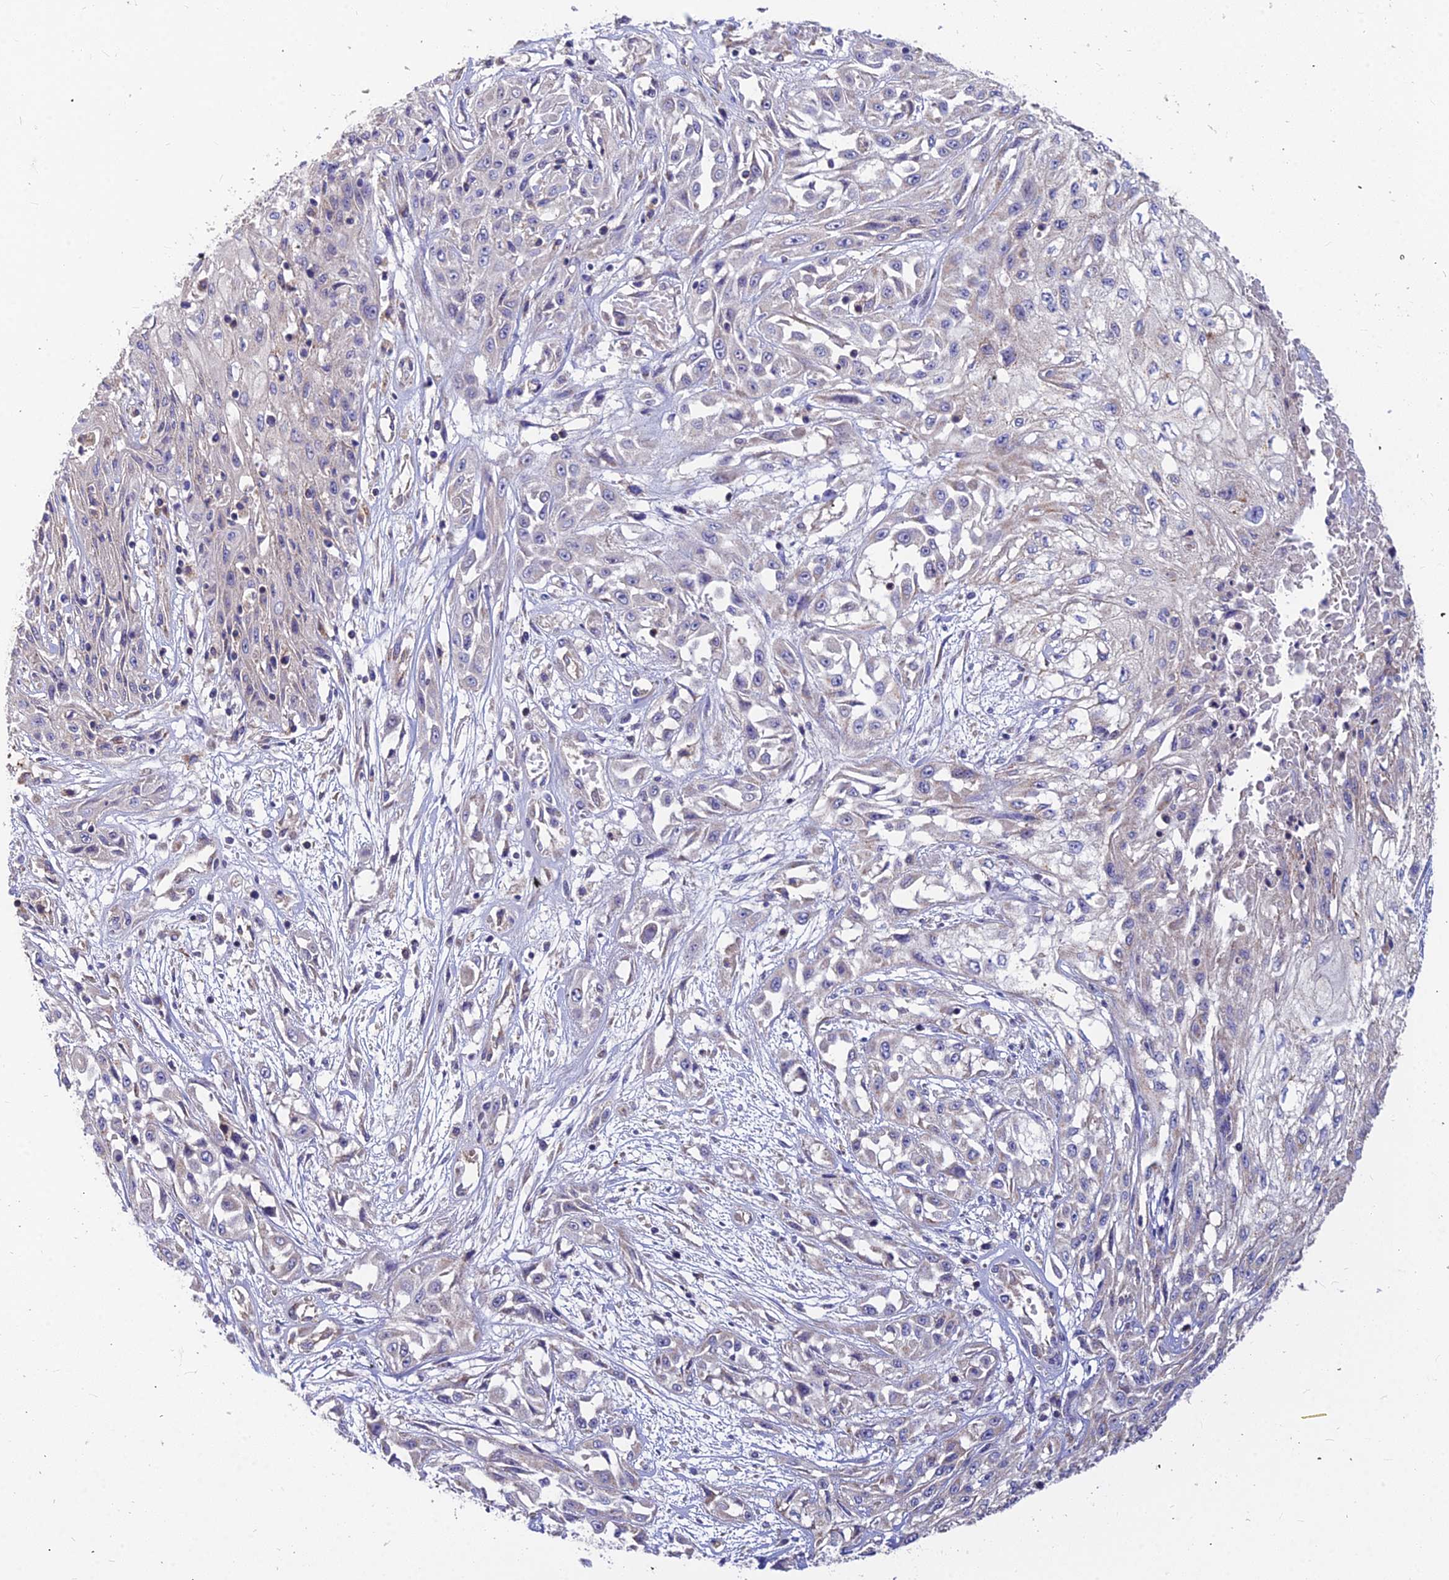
{"staining": {"intensity": "negative", "quantity": "none", "location": "none"}, "tissue": "skin cancer", "cell_type": "Tumor cells", "image_type": "cancer", "snomed": [{"axis": "morphology", "description": "Squamous cell carcinoma, NOS"}, {"axis": "morphology", "description": "Squamous cell carcinoma, metastatic, NOS"}, {"axis": "topography", "description": "Skin"}, {"axis": "topography", "description": "Lymph node"}], "caption": "High magnification brightfield microscopy of skin cancer stained with DAB (3,3'-diaminobenzidine) (brown) and counterstained with hematoxylin (blue): tumor cells show no significant staining. The staining is performed using DAB (3,3'-diaminobenzidine) brown chromogen with nuclei counter-stained in using hematoxylin.", "gene": "ASPHD1", "patient": {"sex": "male", "age": 75}}